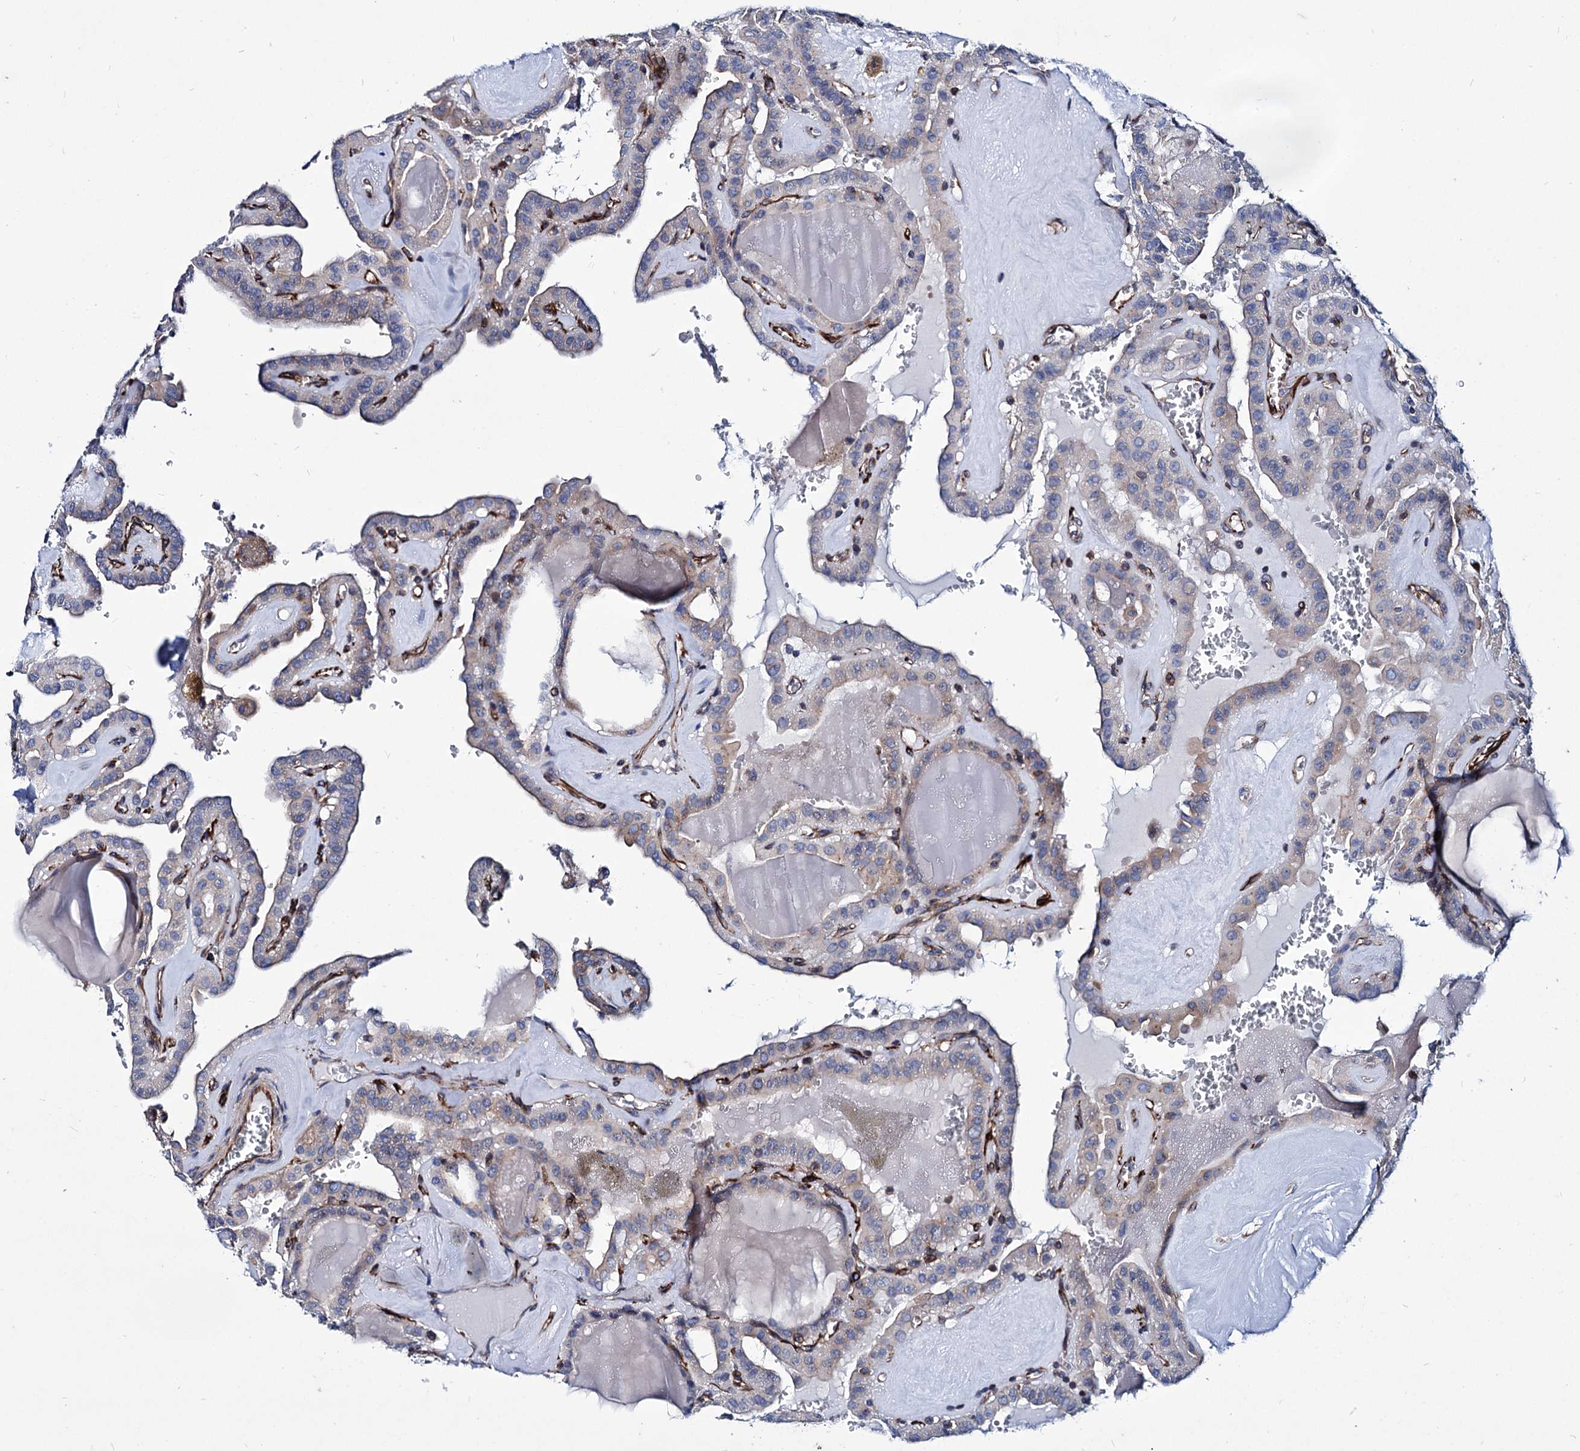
{"staining": {"intensity": "weak", "quantity": "<25%", "location": "cytoplasmic/membranous"}, "tissue": "thyroid cancer", "cell_type": "Tumor cells", "image_type": "cancer", "snomed": [{"axis": "morphology", "description": "Papillary adenocarcinoma, NOS"}, {"axis": "topography", "description": "Thyroid gland"}], "caption": "Tumor cells show no significant staining in thyroid cancer.", "gene": "AXL", "patient": {"sex": "male", "age": 52}}